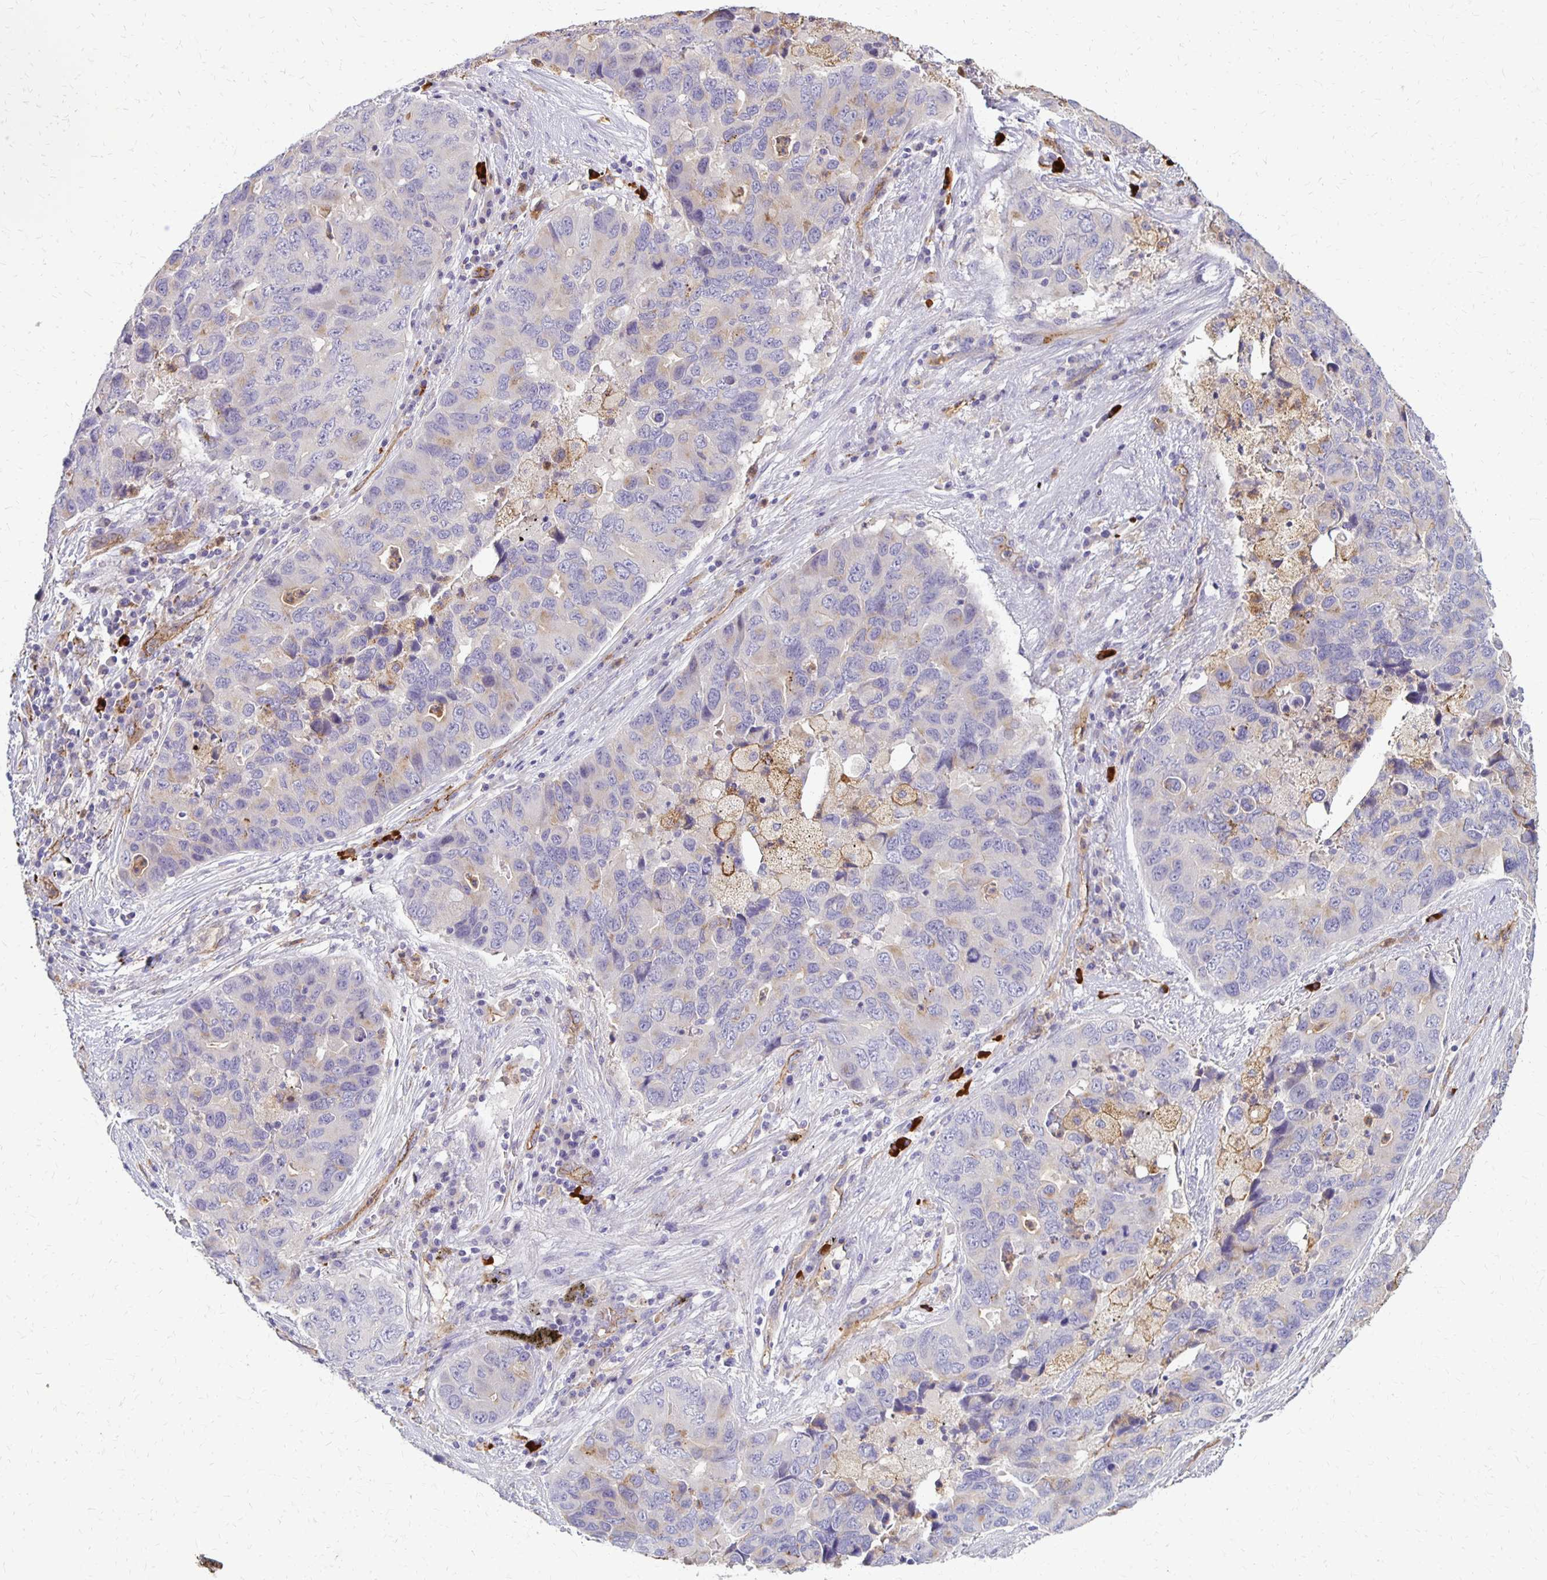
{"staining": {"intensity": "moderate", "quantity": "<25%", "location": "cytoplasmic/membranous"}, "tissue": "lung cancer", "cell_type": "Tumor cells", "image_type": "cancer", "snomed": [{"axis": "morphology", "description": "Adenocarcinoma, NOS"}, {"axis": "morphology", "description": "Adenocarcinoma, metastatic, NOS"}, {"axis": "topography", "description": "Lymph node"}, {"axis": "topography", "description": "Lung"}], "caption": "Lung adenocarcinoma was stained to show a protein in brown. There is low levels of moderate cytoplasmic/membranous positivity in about <25% of tumor cells.", "gene": "TTYH1", "patient": {"sex": "female", "age": 54}}